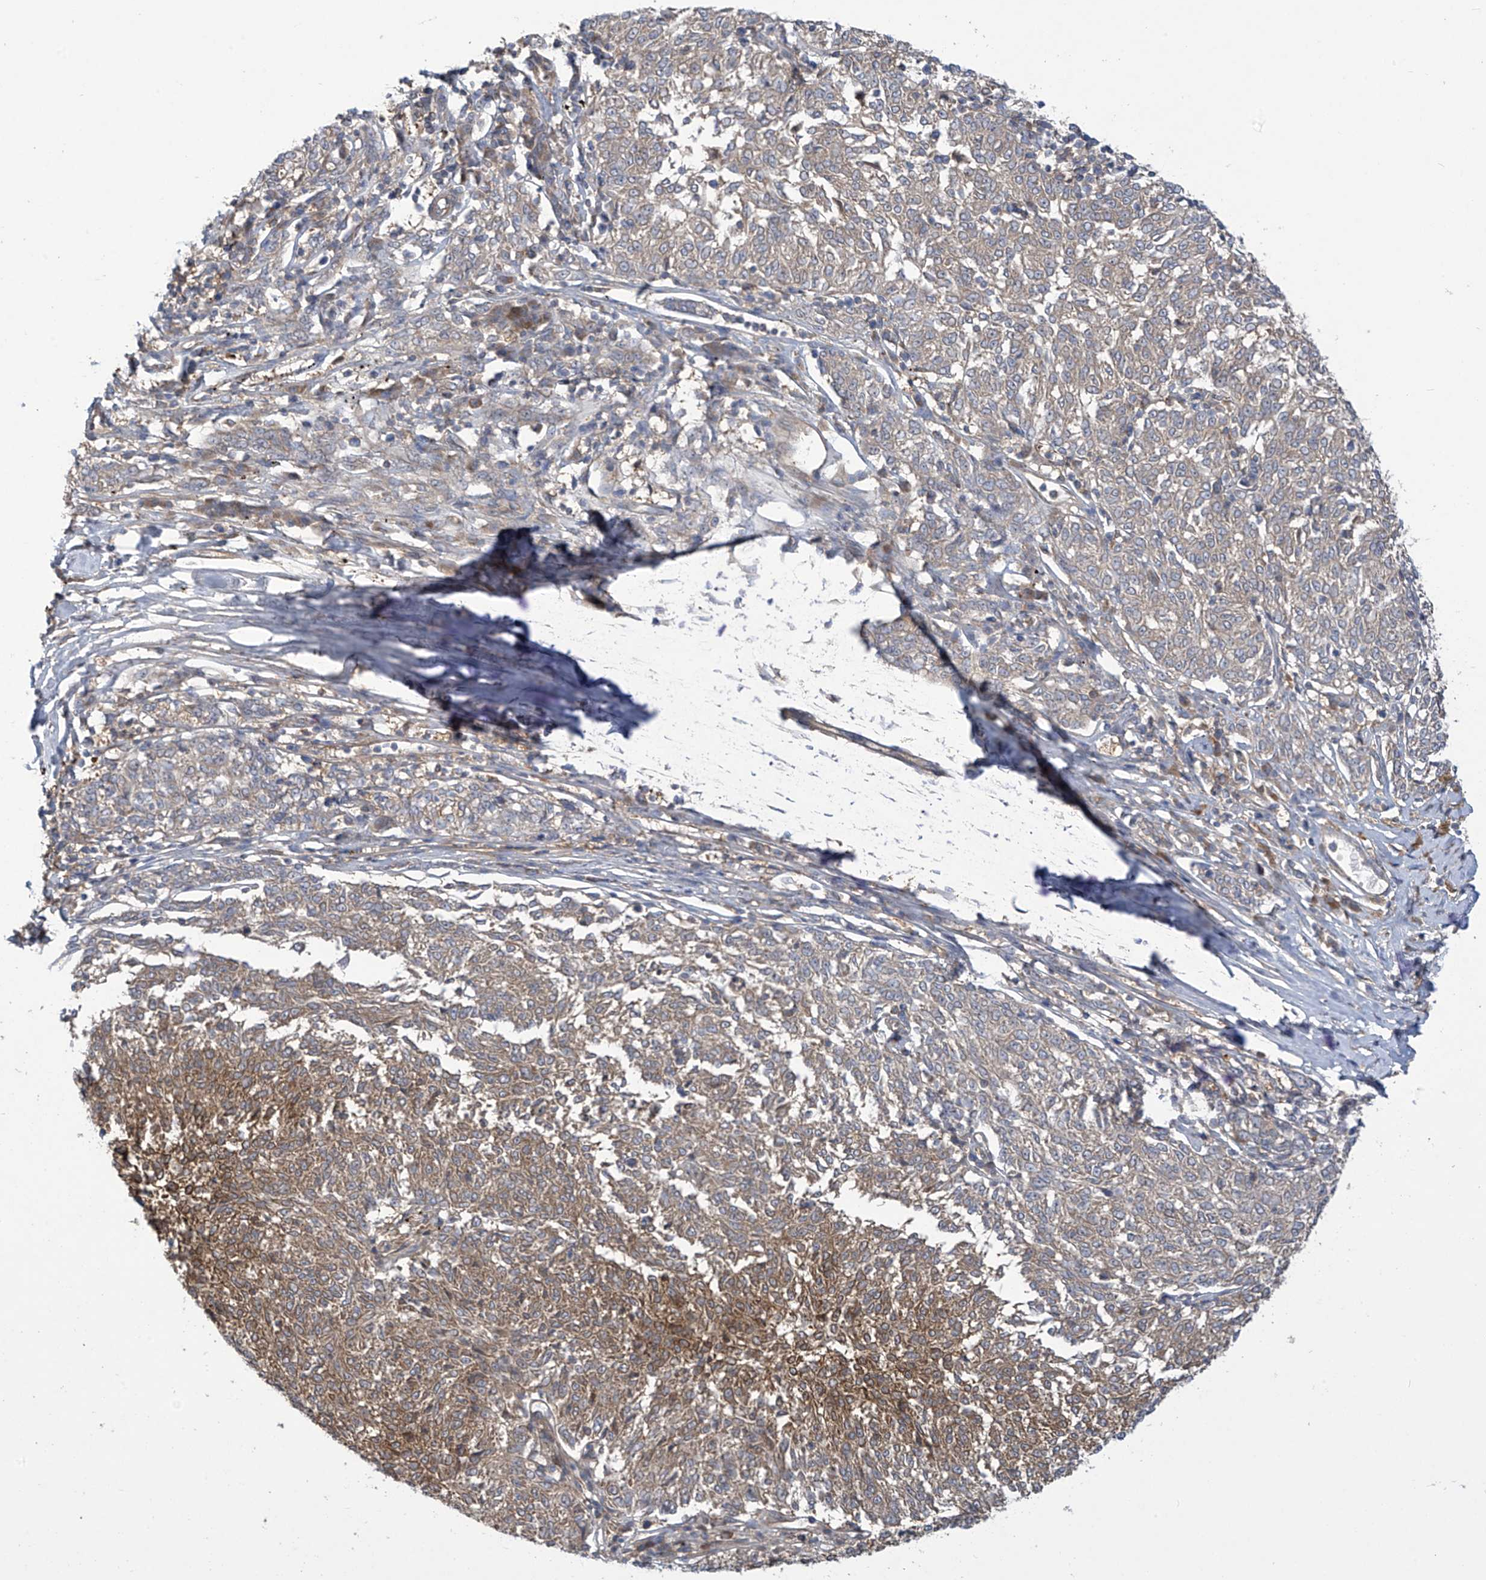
{"staining": {"intensity": "moderate", "quantity": "<25%", "location": "cytoplasmic/membranous"}, "tissue": "melanoma", "cell_type": "Tumor cells", "image_type": "cancer", "snomed": [{"axis": "morphology", "description": "Malignant melanoma, NOS"}, {"axis": "topography", "description": "Skin"}], "caption": "This photomicrograph reveals immunohistochemistry (IHC) staining of human melanoma, with low moderate cytoplasmic/membranous expression in approximately <25% of tumor cells.", "gene": "ADI1", "patient": {"sex": "female", "age": 72}}